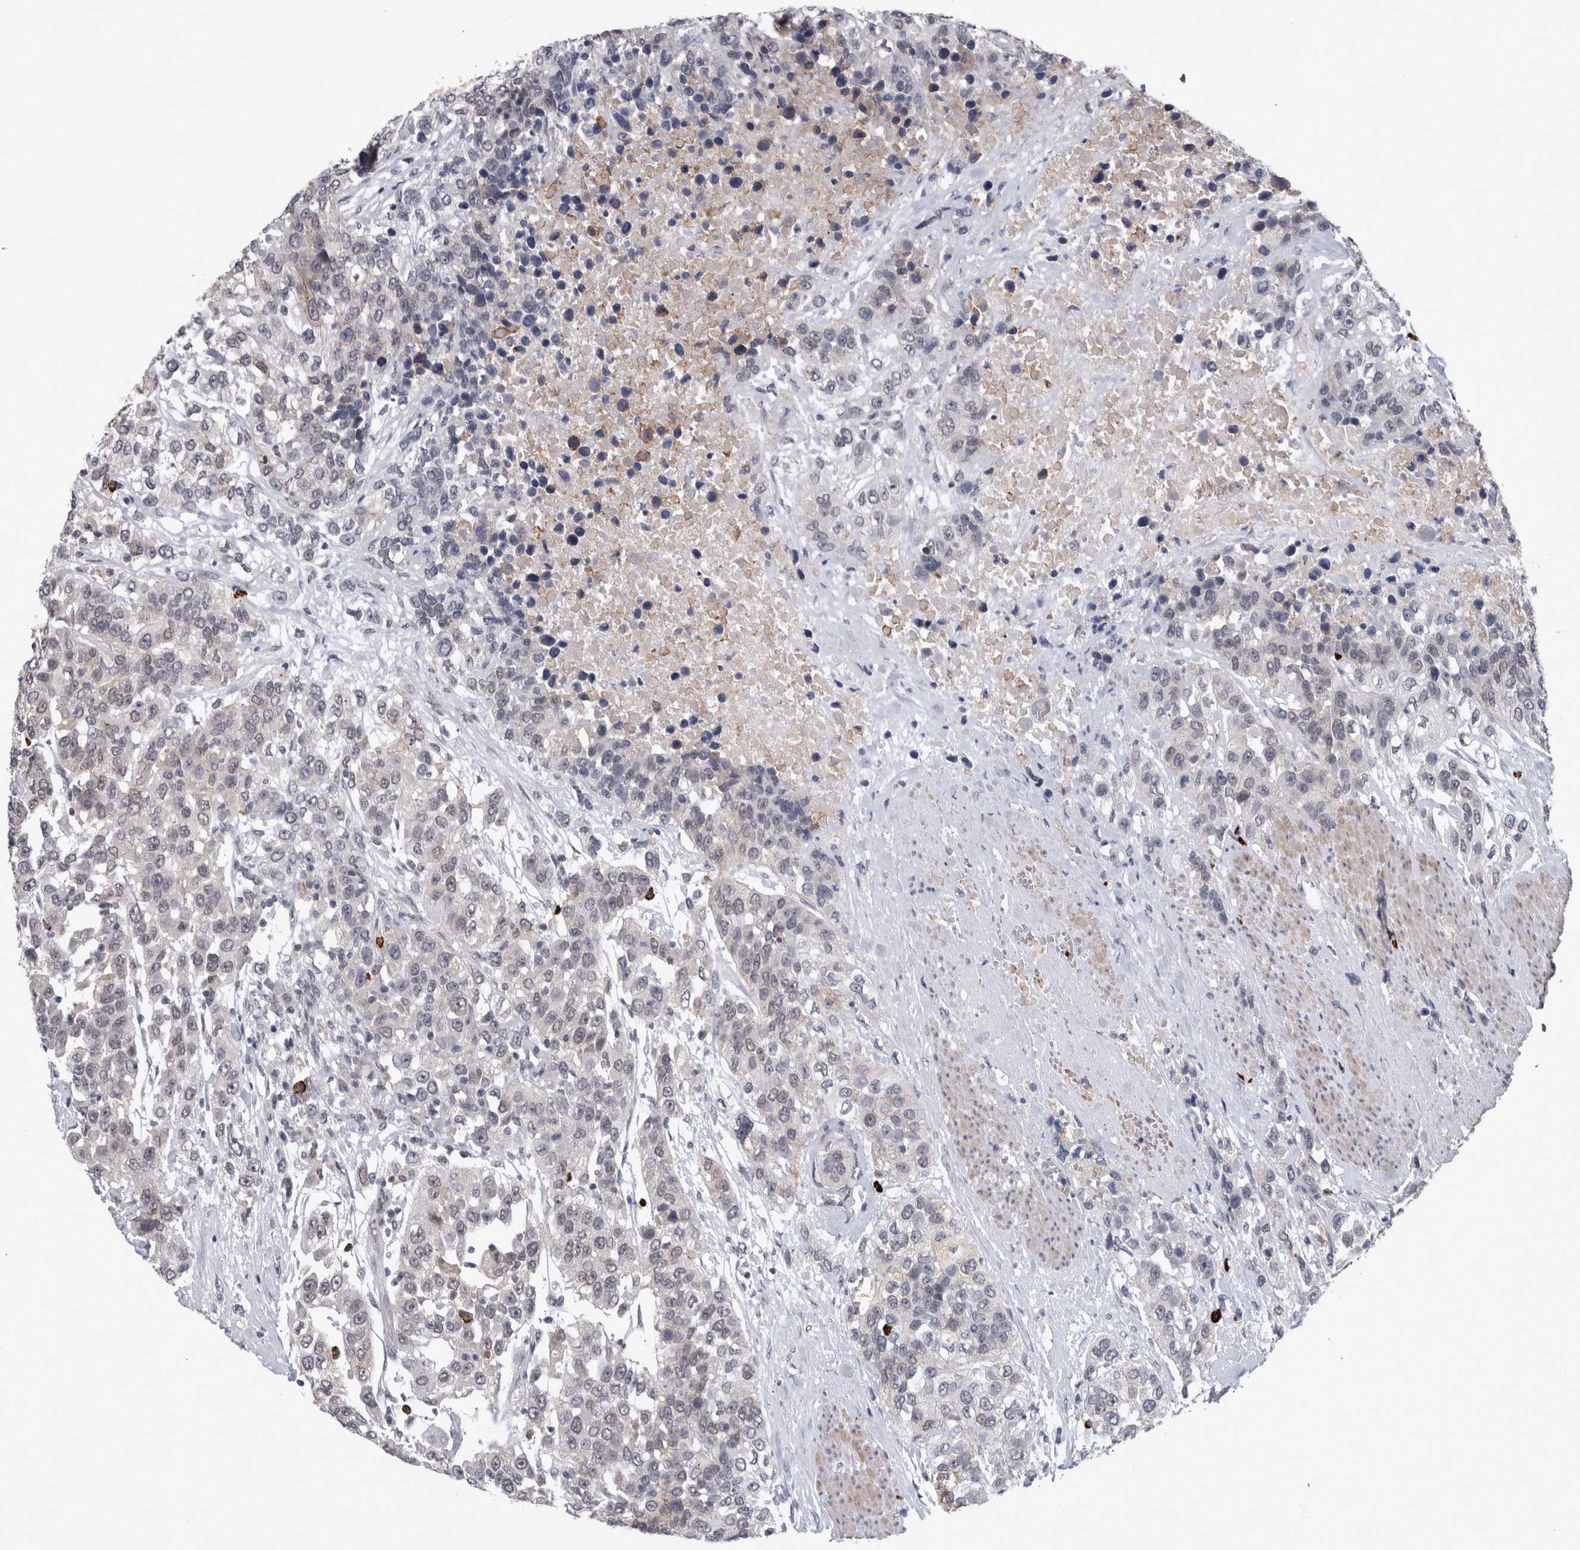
{"staining": {"intensity": "negative", "quantity": "none", "location": "none"}, "tissue": "urothelial cancer", "cell_type": "Tumor cells", "image_type": "cancer", "snomed": [{"axis": "morphology", "description": "Urothelial carcinoma, High grade"}, {"axis": "topography", "description": "Urinary bladder"}], "caption": "Urothelial cancer stained for a protein using immunohistochemistry shows no positivity tumor cells.", "gene": "PEBP4", "patient": {"sex": "female", "age": 80}}